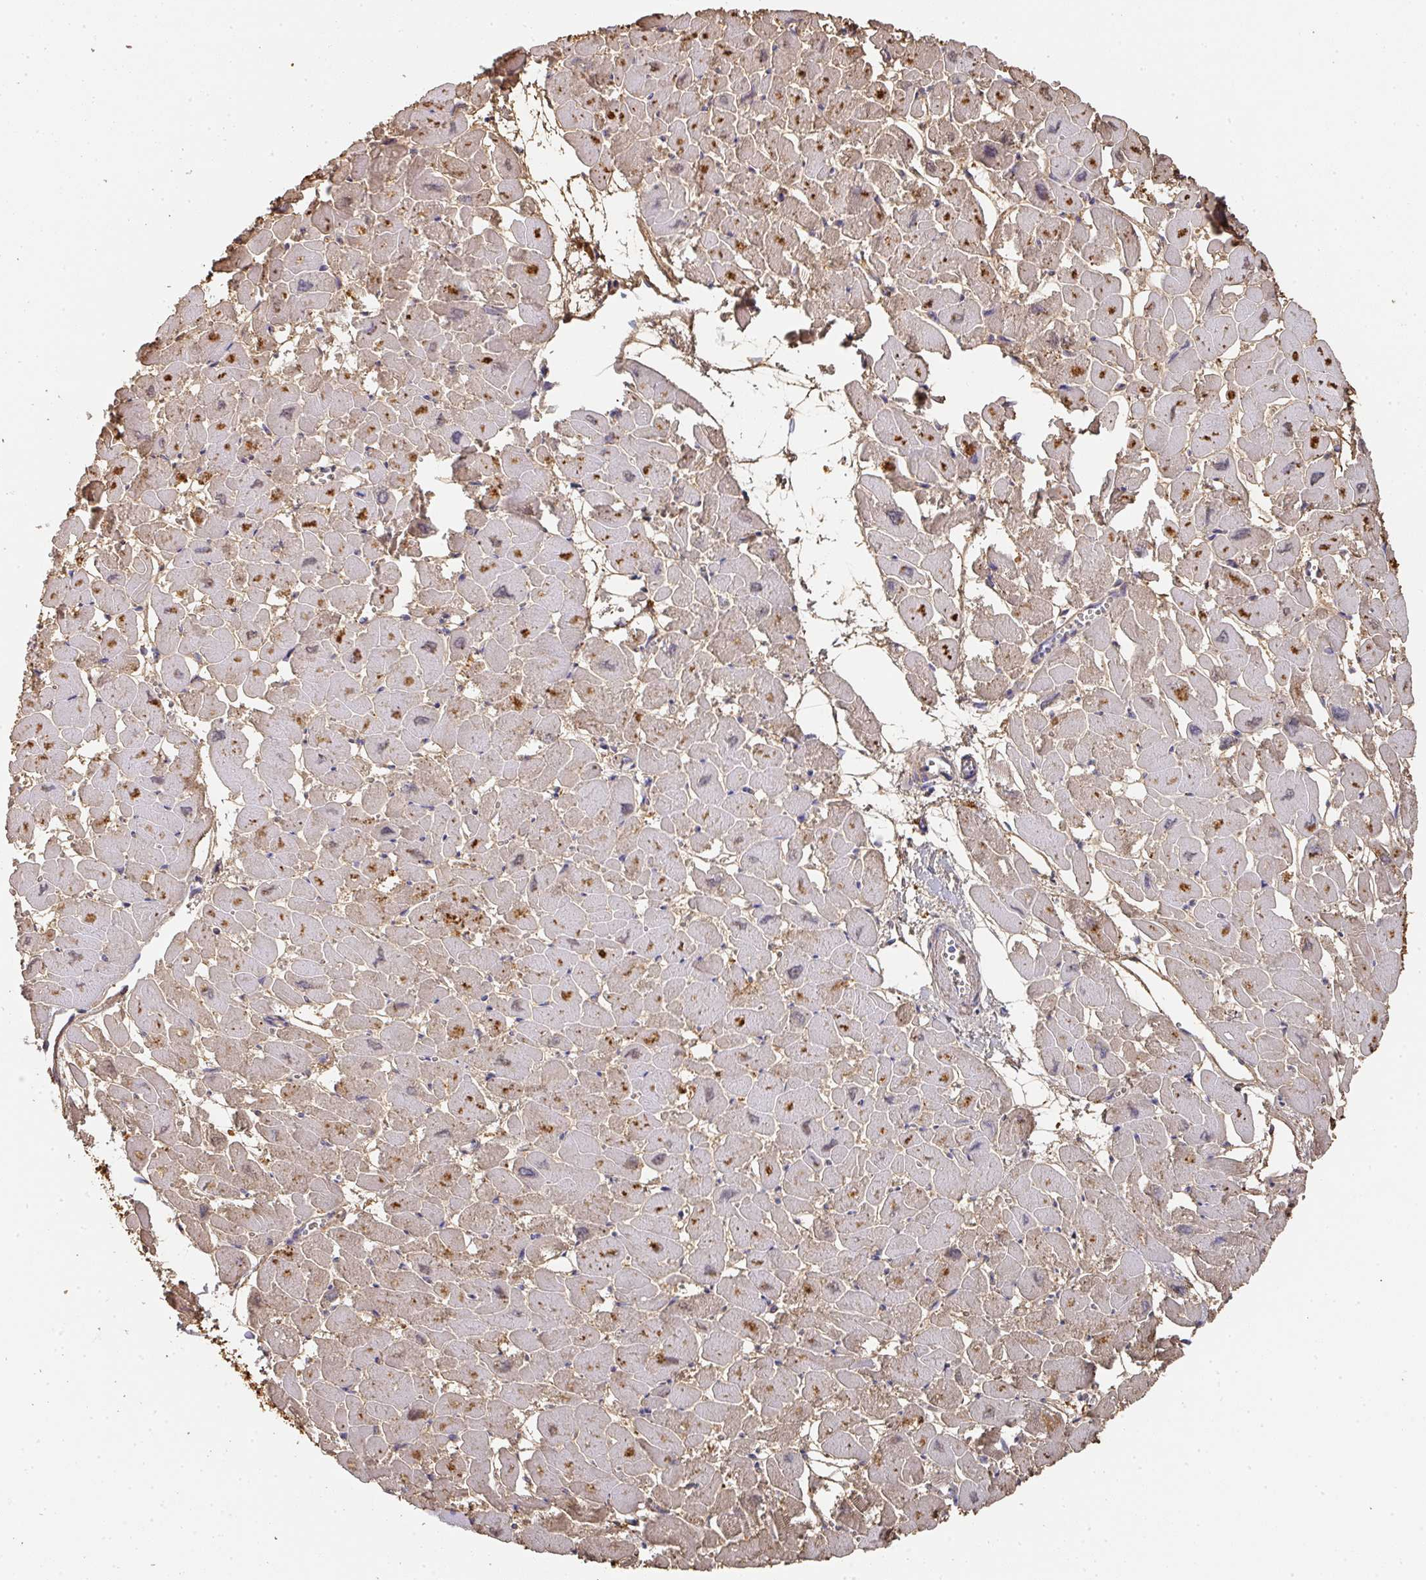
{"staining": {"intensity": "weak", "quantity": "25%-75%", "location": "cytoplasmic/membranous"}, "tissue": "heart muscle", "cell_type": "Cardiomyocytes", "image_type": "normal", "snomed": [{"axis": "morphology", "description": "Normal tissue, NOS"}, {"axis": "topography", "description": "Heart"}], "caption": "Immunohistochemical staining of unremarkable human heart muscle shows weak cytoplasmic/membranous protein staining in about 25%-75% of cardiomyocytes.", "gene": "ALB", "patient": {"sex": "male", "age": 54}}